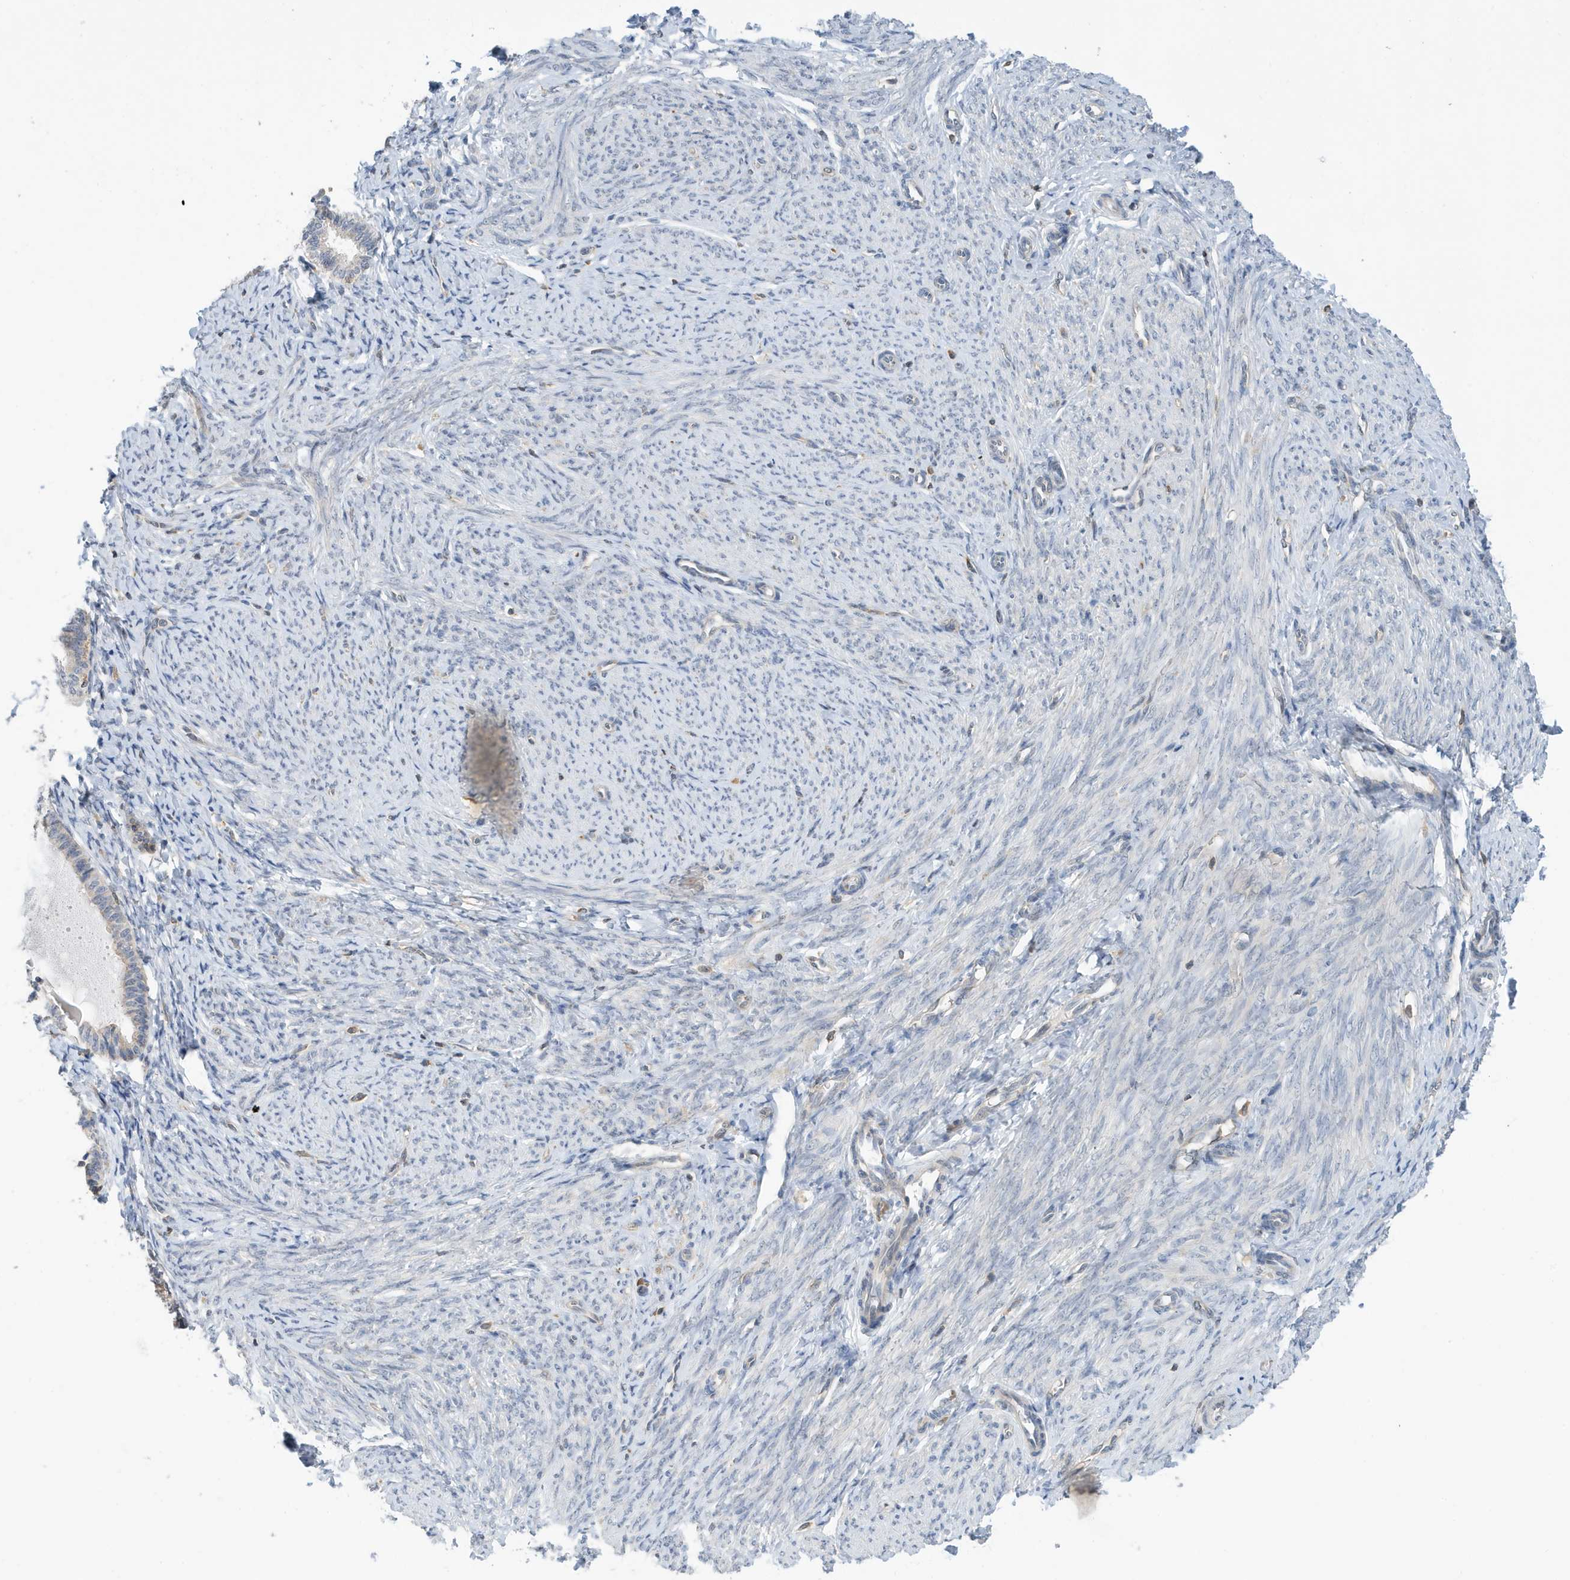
{"staining": {"intensity": "weak", "quantity": "<25%", "location": "cytoplasmic/membranous"}, "tissue": "endometrium", "cell_type": "Cells in endometrial stroma", "image_type": "normal", "snomed": [{"axis": "morphology", "description": "Normal tissue, NOS"}, {"axis": "topography", "description": "Endometrium"}], "caption": "There is no significant positivity in cells in endometrial stroma of endometrium. (DAB IHC, high magnification).", "gene": "NSUN3", "patient": {"sex": "female", "age": 72}}